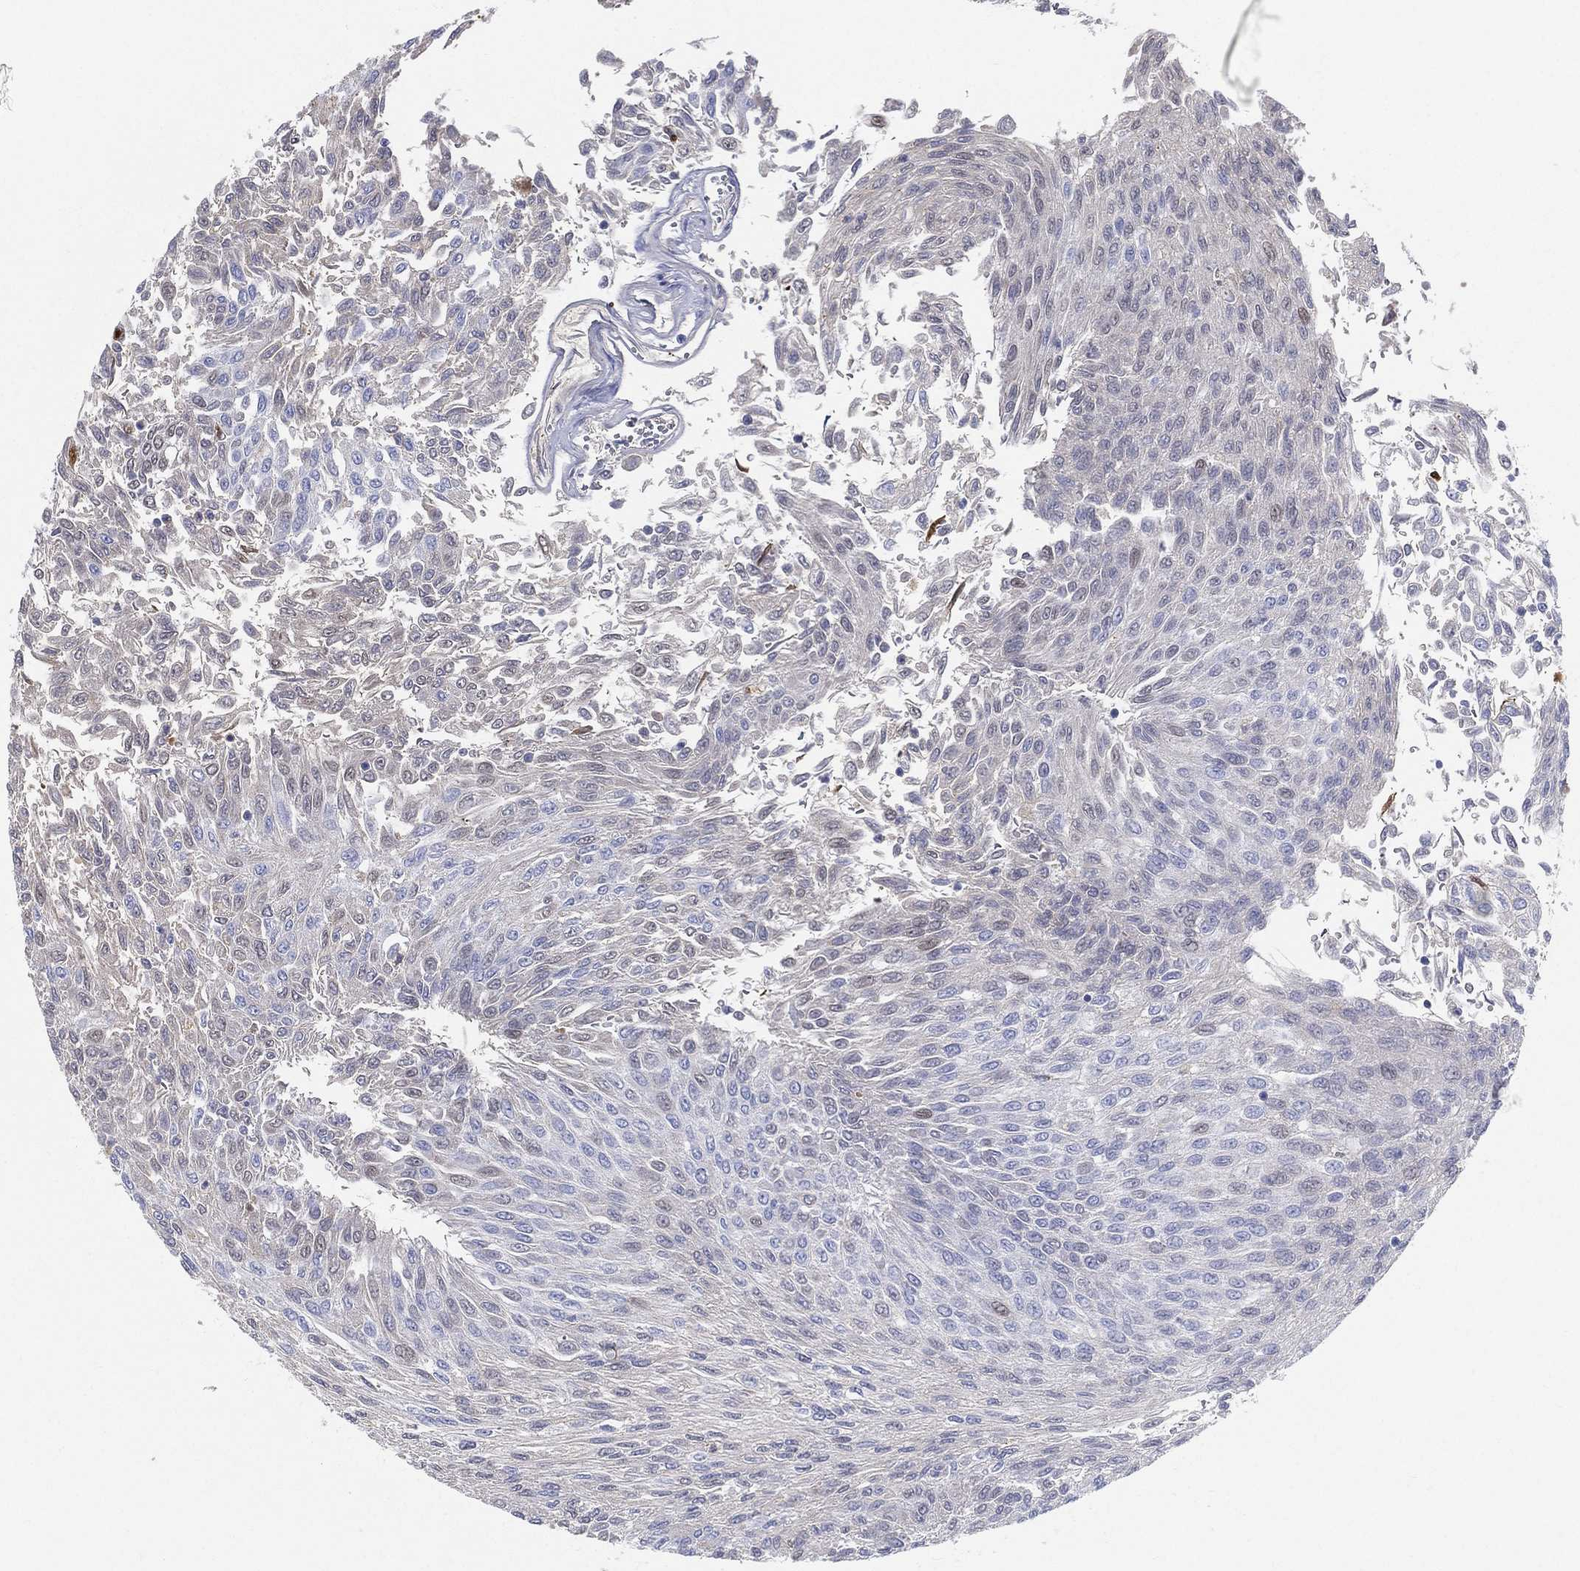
{"staining": {"intensity": "moderate", "quantity": "<25%", "location": "cytoplasmic/membranous"}, "tissue": "urothelial cancer", "cell_type": "Tumor cells", "image_type": "cancer", "snomed": [{"axis": "morphology", "description": "Urothelial carcinoma, Low grade"}, {"axis": "topography", "description": "Urinary bladder"}], "caption": "The immunohistochemical stain shows moderate cytoplasmic/membranous positivity in tumor cells of low-grade urothelial carcinoma tissue. (Stains: DAB (3,3'-diaminobenzidine) in brown, nuclei in blue, Microscopy: brightfield microscopy at high magnification).", "gene": "IFNB1", "patient": {"sex": "male", "age": 78}}